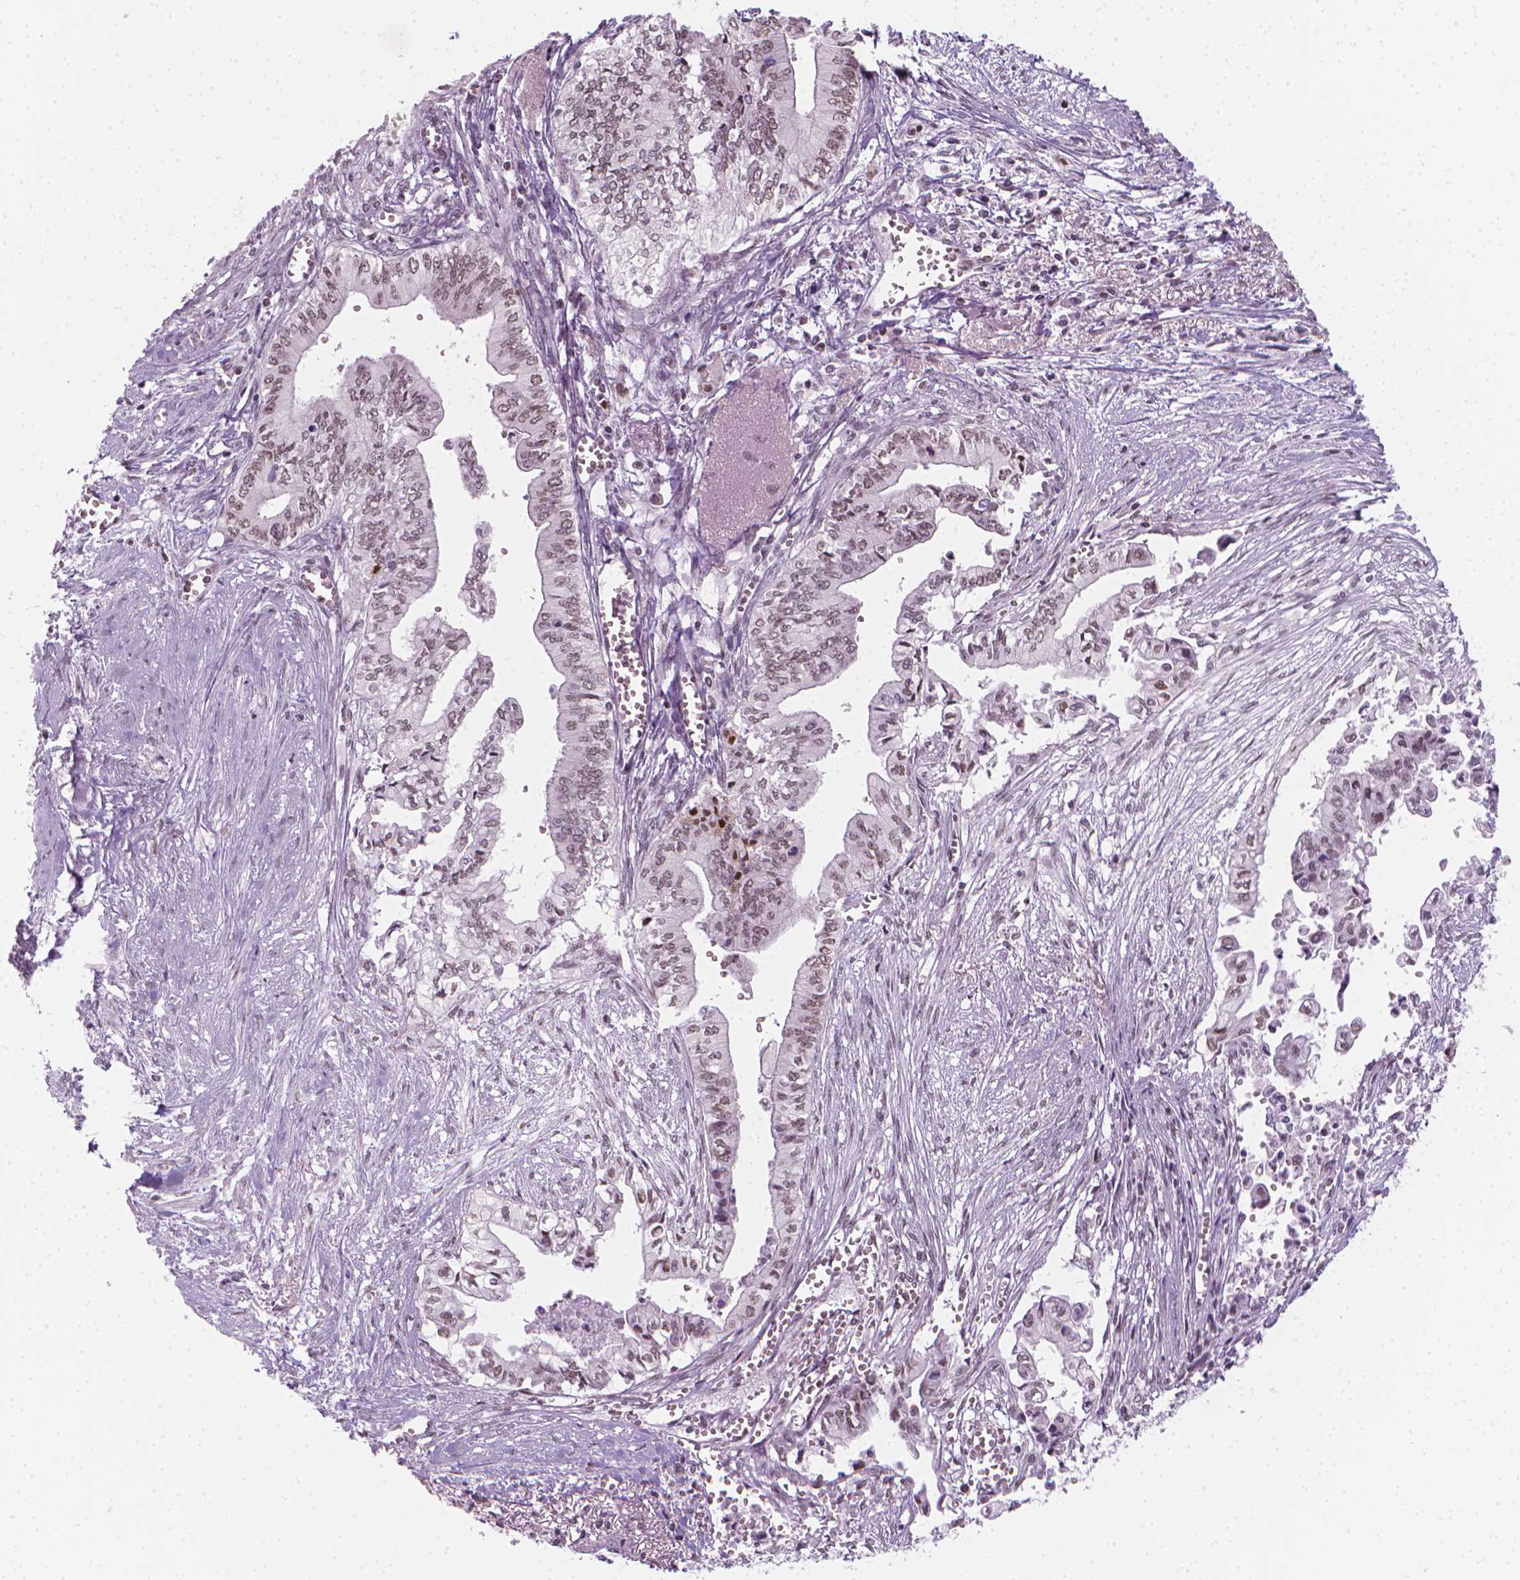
{"staining": {"intensity": "weak", "quantity": "25%-75%", "location": "nuclear"}, "tissue": "pancreatic cancer", "cell_type": "Tumor cells", "image_type": "cancer", "snomed": [{"axis": "morphology", "description": "Adenocarcinoma, NOS"}, {"axis": "topography", "description": "Pancreas"}], "caption": "Tumor cells demonstrate low levels of weak nuclear staining in approximately 25%-75% of cells in adenocarcinoma (pancreatic). (brown staining indicates protein expression, while blue staining denotes nuclei).", "gene": "CDKN1C", "patient": {"sex": "female", "age": 61}}